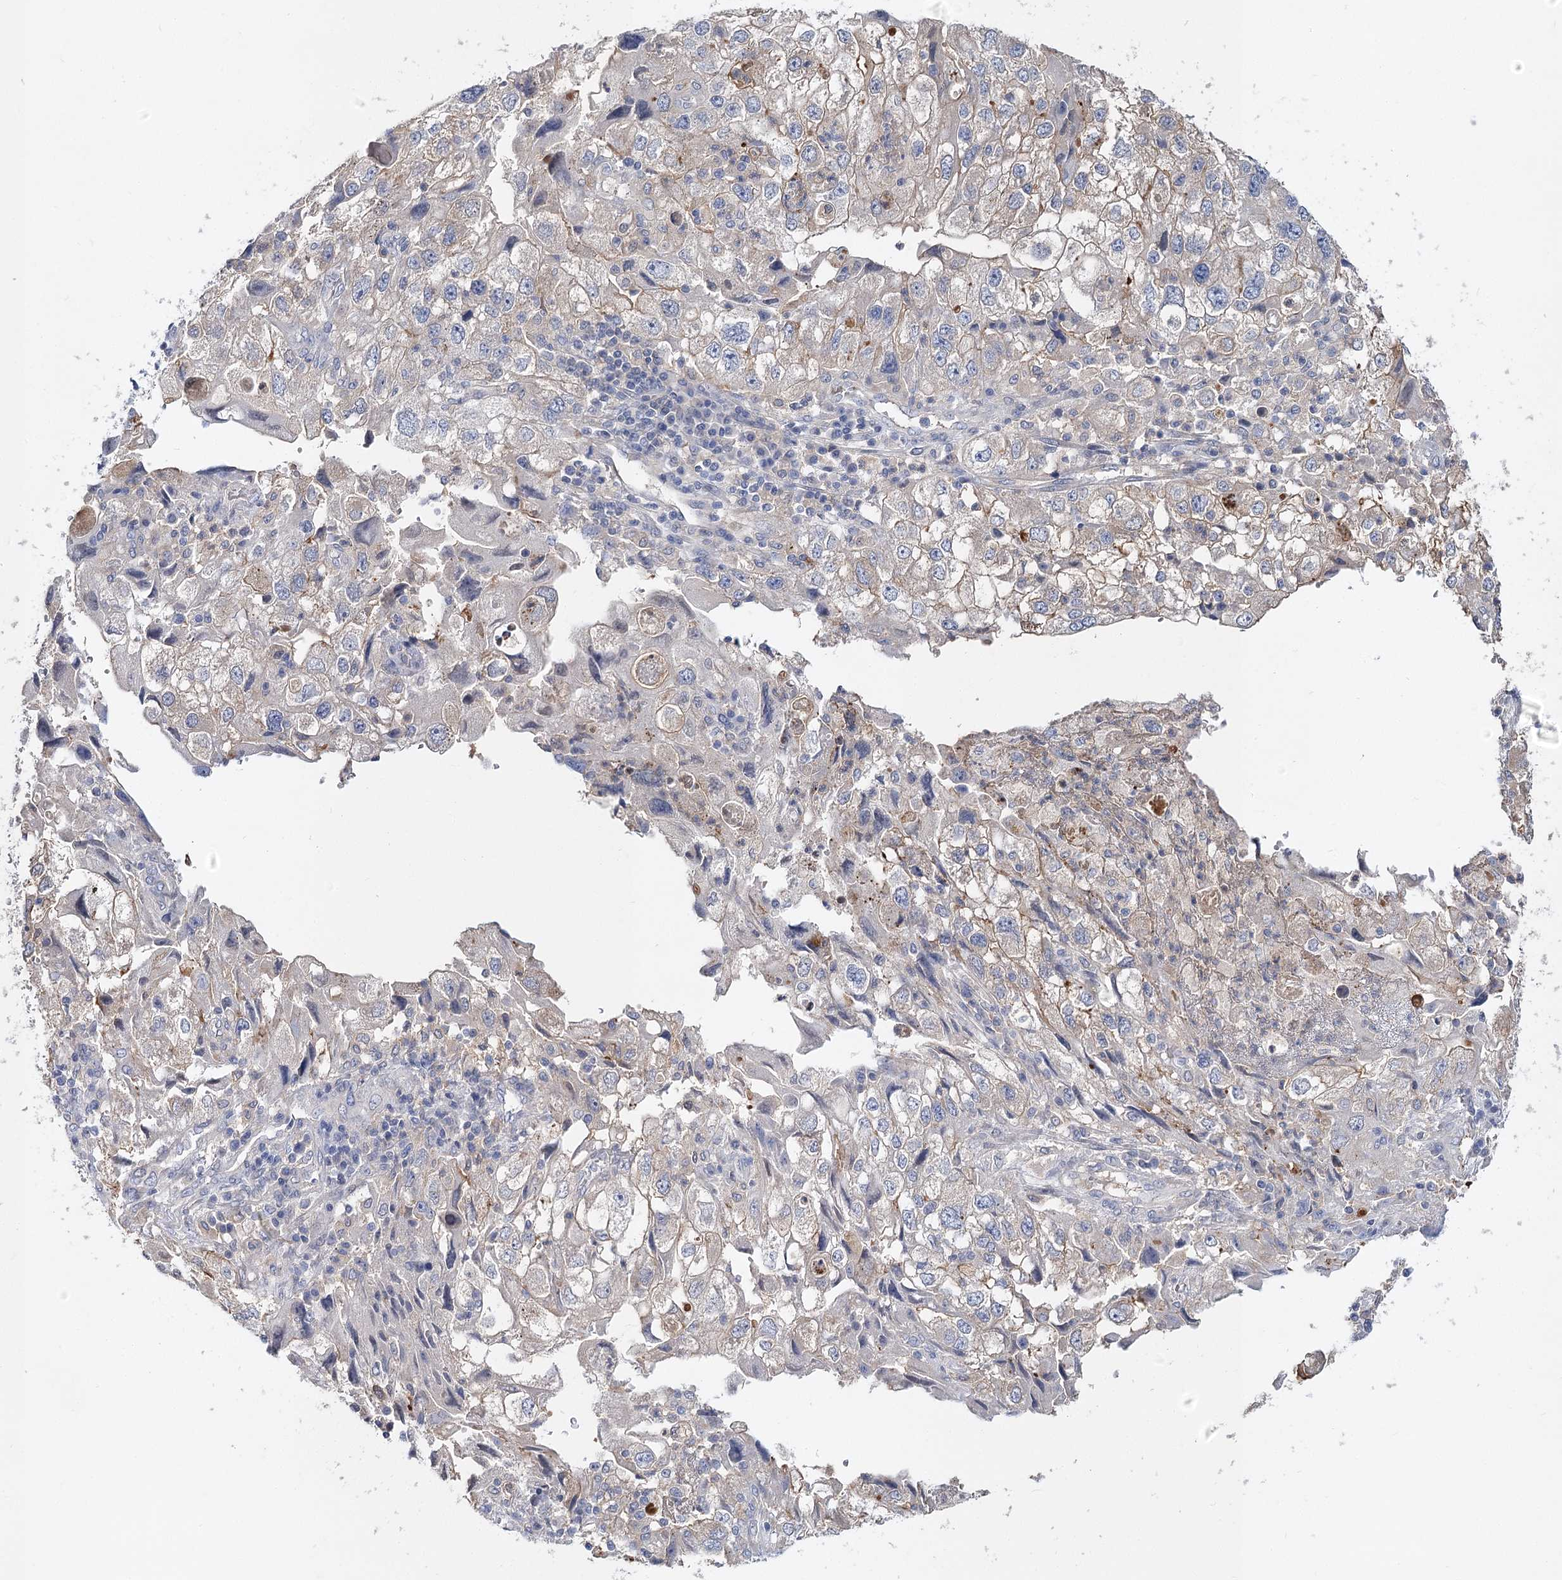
{"staining": {"intensity": "negative", "quantity": "none", "location": "none"}, "tissue": "endometrial cancer", "cell_type": "Tumor cells", "image_type": "cancer", "snomed": [{"axis": "morphology", "description": "Adenocarcinoma, NOS"}, {"axis": "topography", "description": "Endometrium"}], "caption": "IHC photomicrograph of endometrial cancer stained for a protein (brown), which displays no expression in tumor cells.", "gene": "UGP2", "patient": {"sex": "female", "age": 49}}